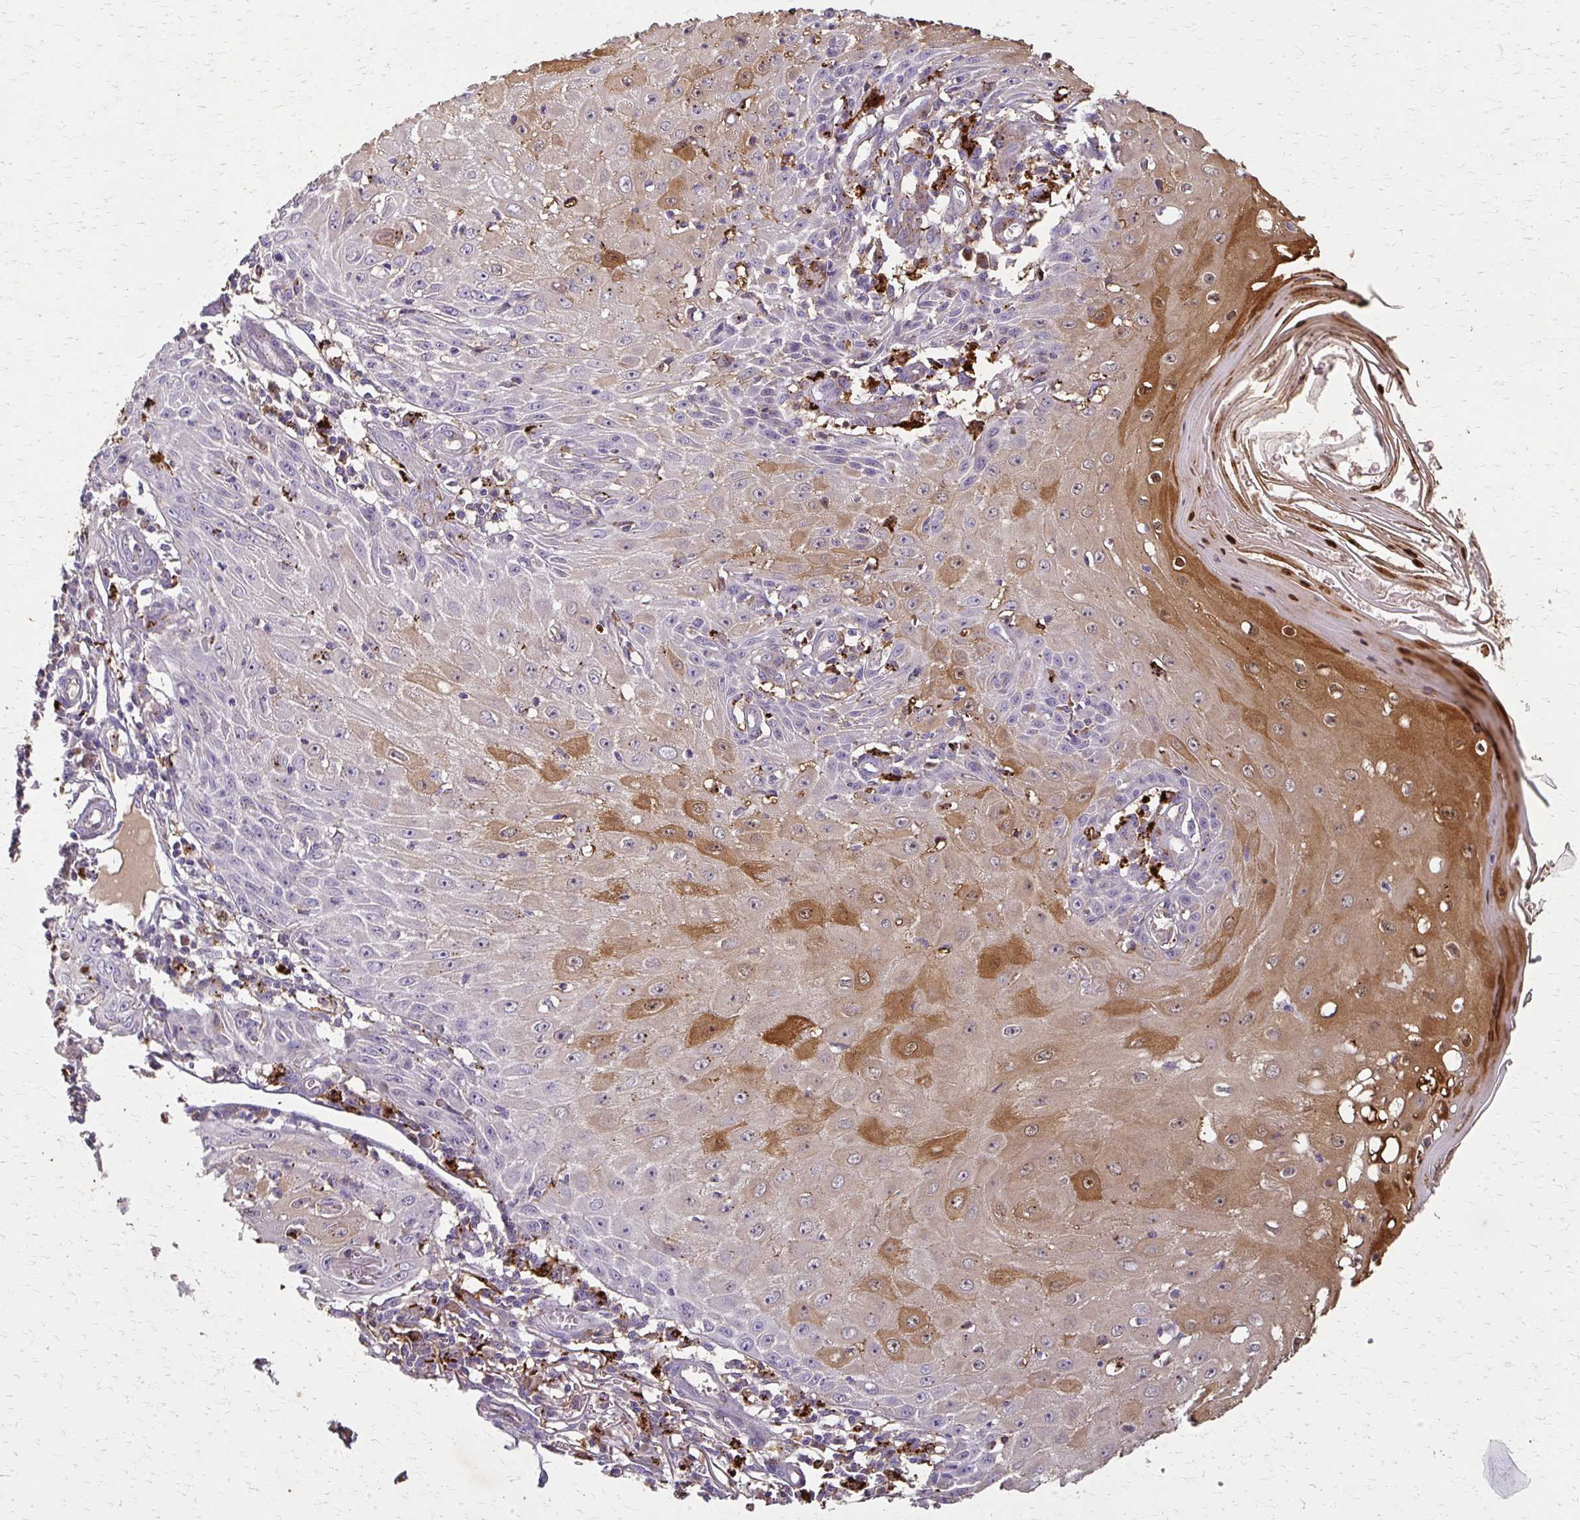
{"staining": {"intensity": "moderate", "quantity": "<25%", "location": "cytoplasmic/membranous,nuclear"}, "tissue": "skin cancer", "cell_type": "Tumor cells", "image_type": "cancer", "snomed": [{"axis": "morphology", "description": "Squamous cell carcinoma, NOS"}, {"axis": "topography", "description": "Skin"}], "caption": "A histopathology image showing moderate cytoplasmic/membranous and nuclear expression in approximately <25% of tumor cells in squamous cell carcinoma (skin), as visualized by brown immunohistochemical staining.", "gene": "BBS12", "patient": {"sex": "female", "age": 73}}